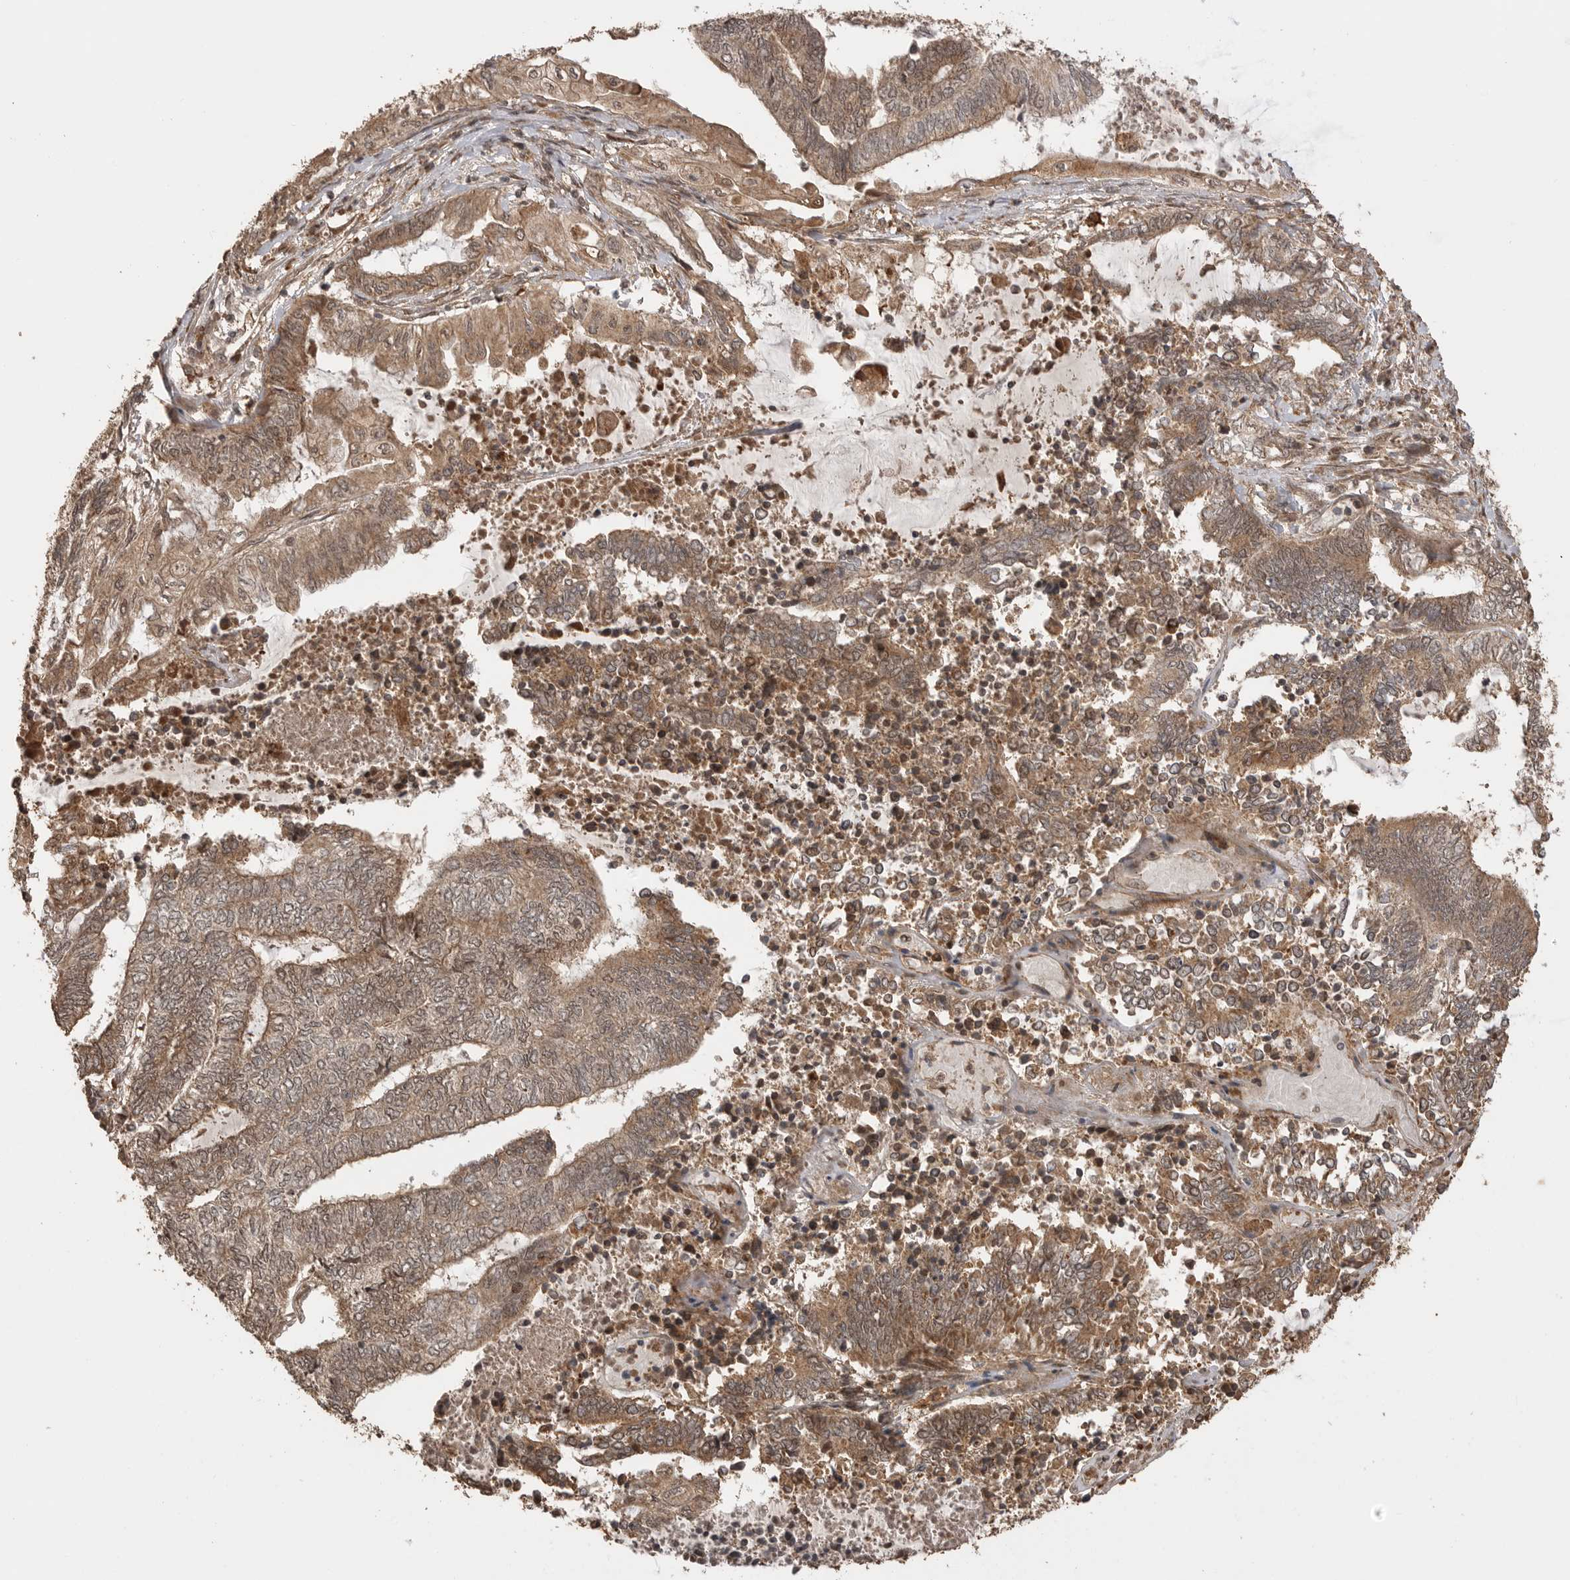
{"staining": {"intensity": "moderate", "quantity": ">75%", "location": "cytoplasmic/membranous"}, "tissue": "endometrial cancer", "cell_type": "Tumor cells", "image_type": "cancer", "snomed": [{"axis": "morphology", "description": "Adenocarcinoma, NOS"}, {"axis": "topography", "description": "Uterus"}, {"axis": "topography", "description": "Endometrium"}], "caption": "Immunohistochemical staining of endometrial cancer demonstrates moderate cytoplasmic/membranous protein staining in about >75% of tumor cells.", "gene": "BOC", "patient": {"sex": "female", "age": 70}}